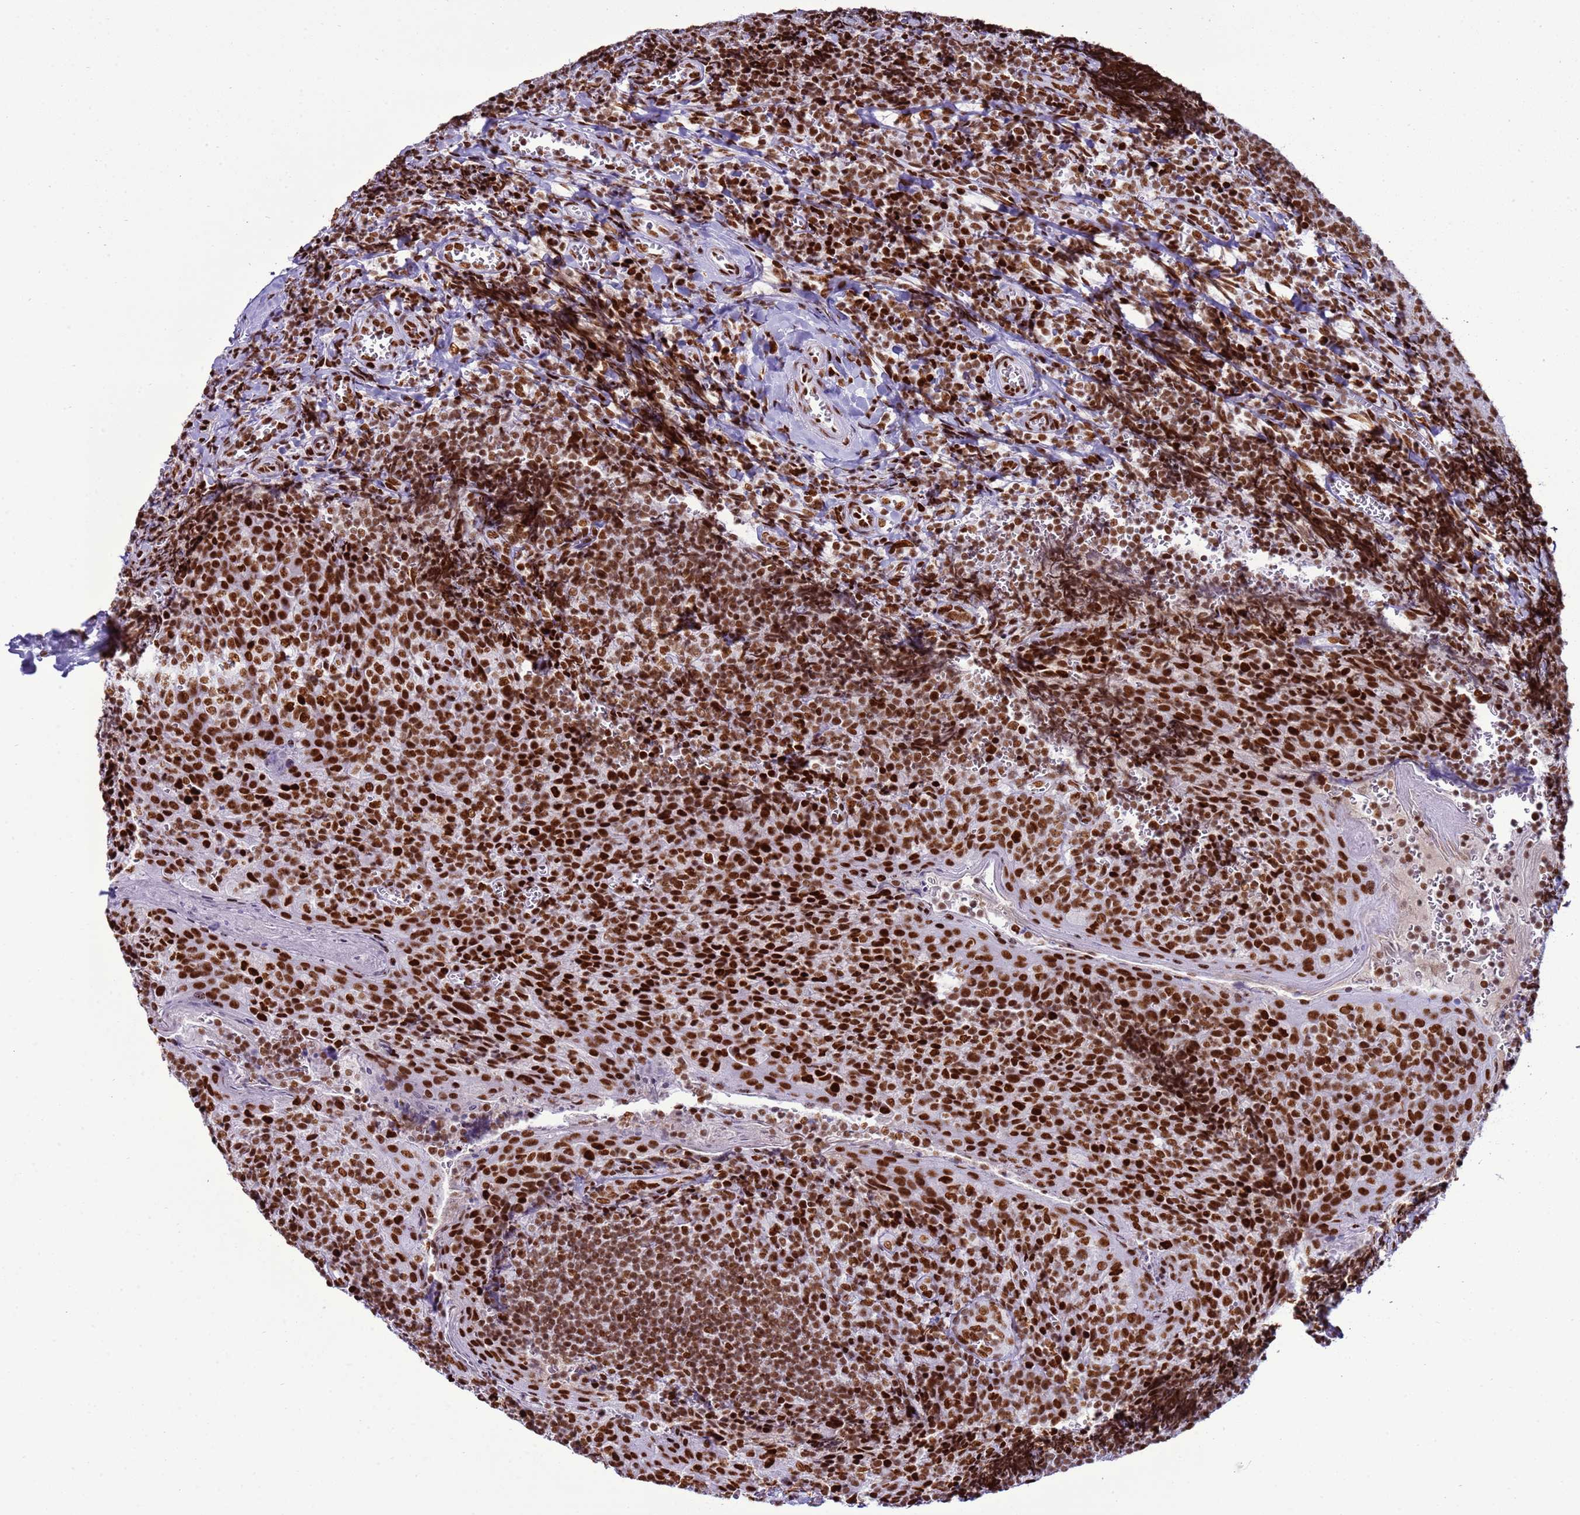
{"staining": {"intensity": "moderate", "quantity": ">75%", "location": "nuclear"}, "tissue": "tonsil", "cell_type": "Germinal center cells", "image_type": "normal", "snomed": [{"axis": "morphology", "description": "Normal tissue, NOS"}, {"axis": "topography", "description": "Tonsil"}], "caption": "High-magnification brightfield microscopy of normal tonsil stained with DAB (brown) and counterstained with hematoxylin (blue). germinal center cells exhibit moderate nuclear expression is appreciated in about>75% of cells.", "gene": "RALY", "patient": {"sex": "male", "age": 27}}